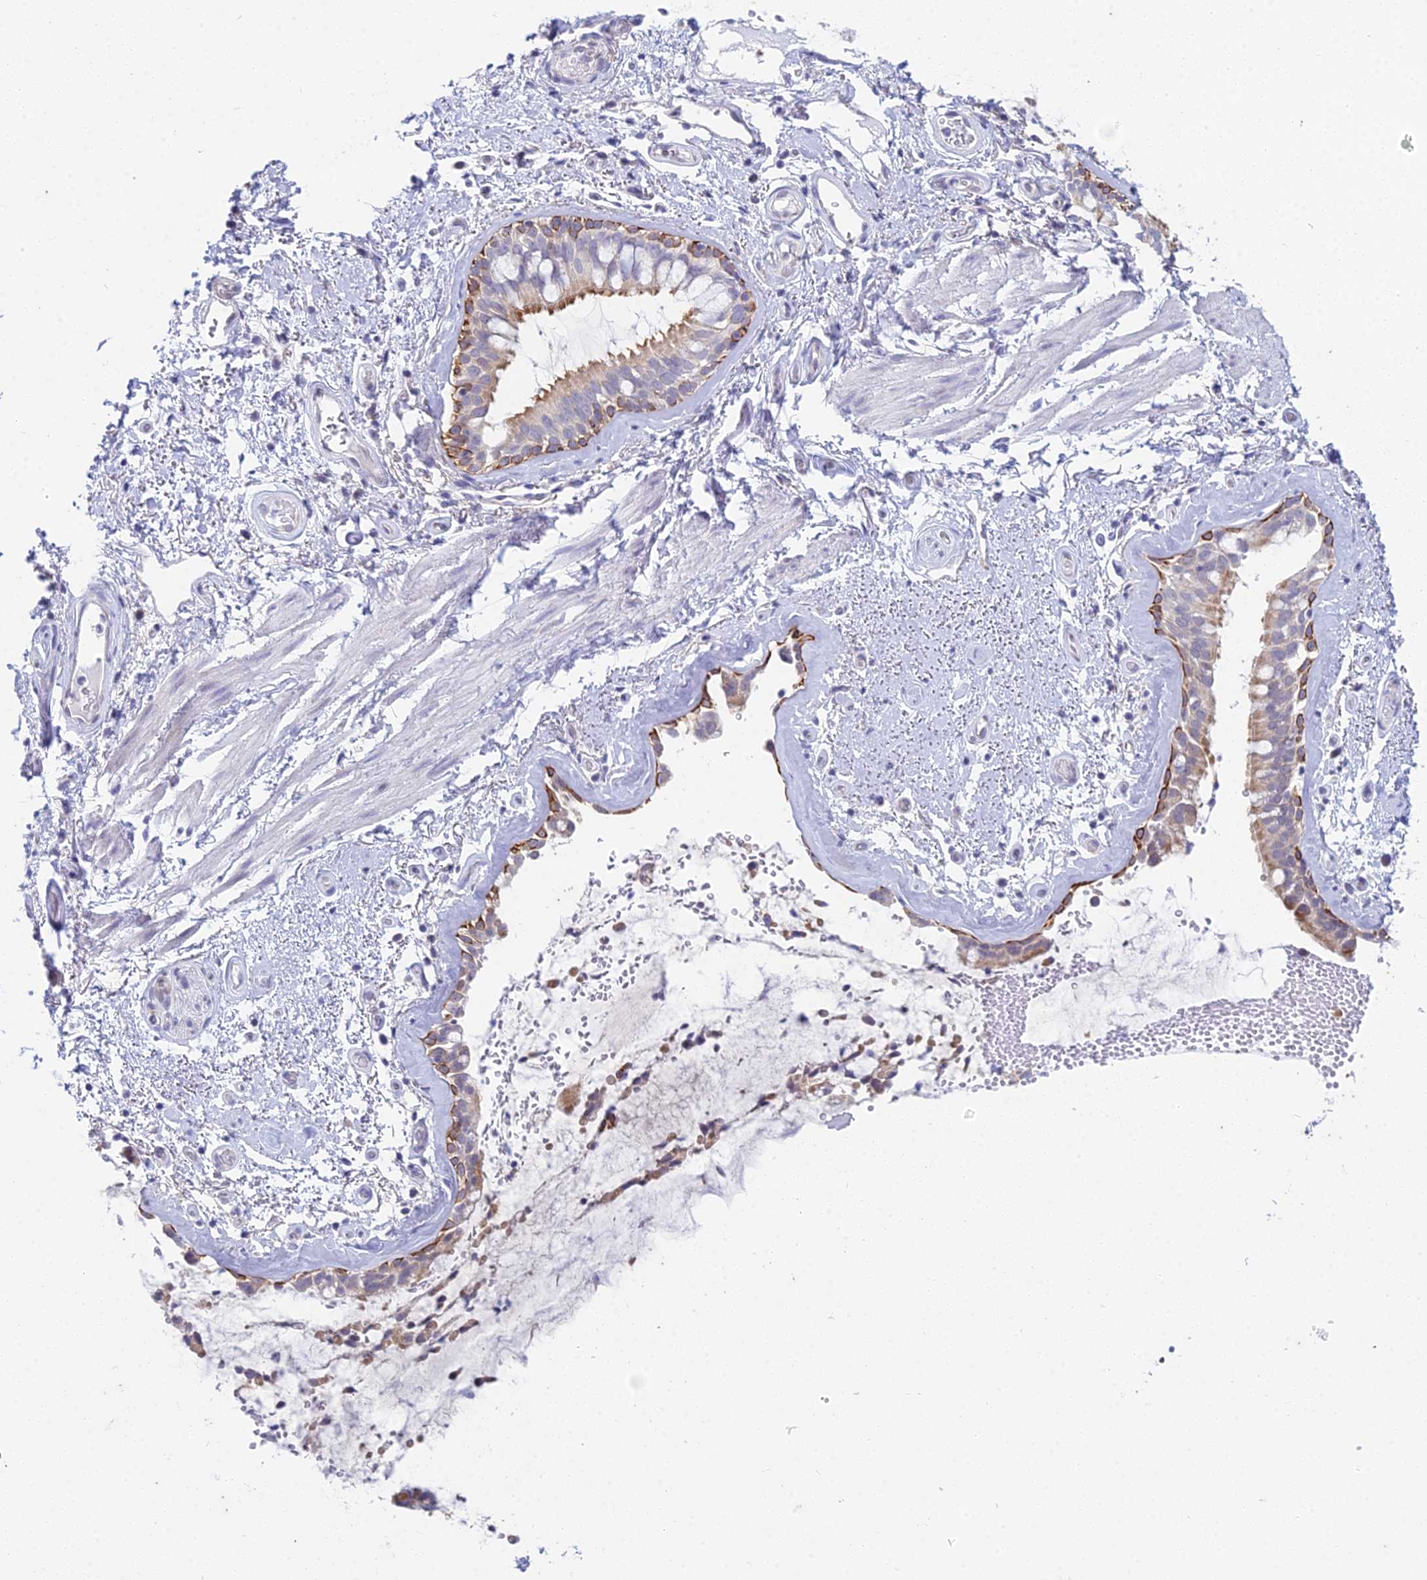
{"staining": {"intensity": "moderate", "quantity": "25%-75%", "location": "cytoplasmic/membranous"}, "tissue": "bronchus", "cell_type": "Respiratory epithelial cells", "image_type": "normal", "snomed": [{"axis": "morphology", "description": "Normal tissue, NOS"}, {"axis": "topography", "description": "Cartilage tissue"}, {"axis": "topography", "description": "Bronchus"}], "caption": "A brown stain shows moderate cytoplasmic/membranous positivity of a protein in respiratory epithelial cells of benign human bronchus. The staining was performed using DAB (3,3'-diaminobenzidine), with brown indicating positive protein expression. Nuclei are stained blue with hematoxylin.", "gene": "EEF2KMT", "patient": {"sex": "female", "age": 66}}